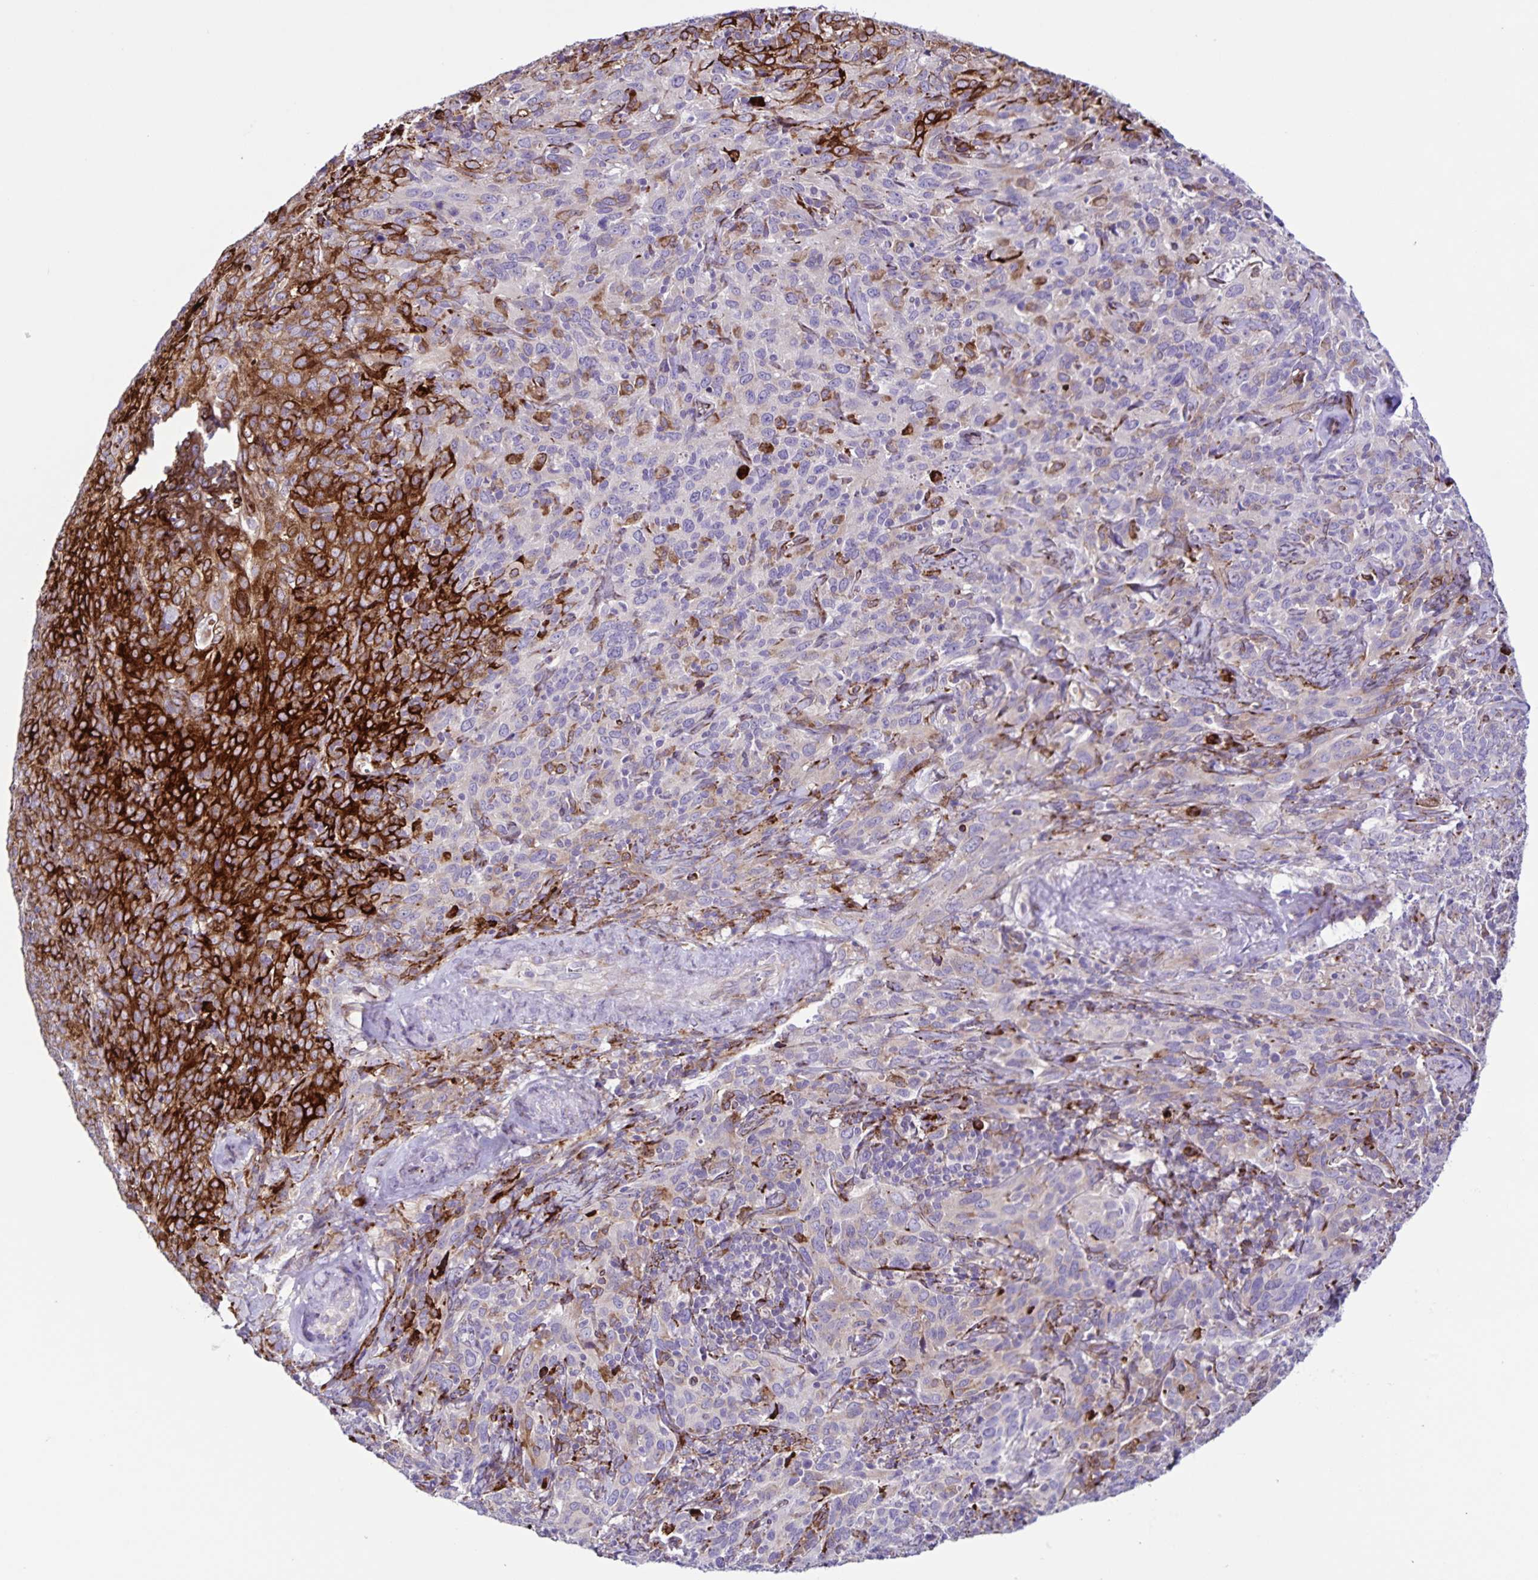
{"staining": {"intensity": "strong", "quantity": "25%-75%", "location": "cytoplasmic/membranous"}, "tissue": "cervical cancer", "cell_type": "Tumor cells", "image_type": "cancer", "snomed": [{"axis": "morphology", "description": "Squamous cell carcinoma, NOS"}, {"axis": "topography", "description": "Cervix"}], "caption": "Brown immunohistochemical staining in human squamous cell carcinoma (cervical) shows strong cytoplasmic/membranous positivity in approximately 25%-75% of tumor cells.", "gene": "OSBPL5", "patient": {"sex": "female", "age": 51}}